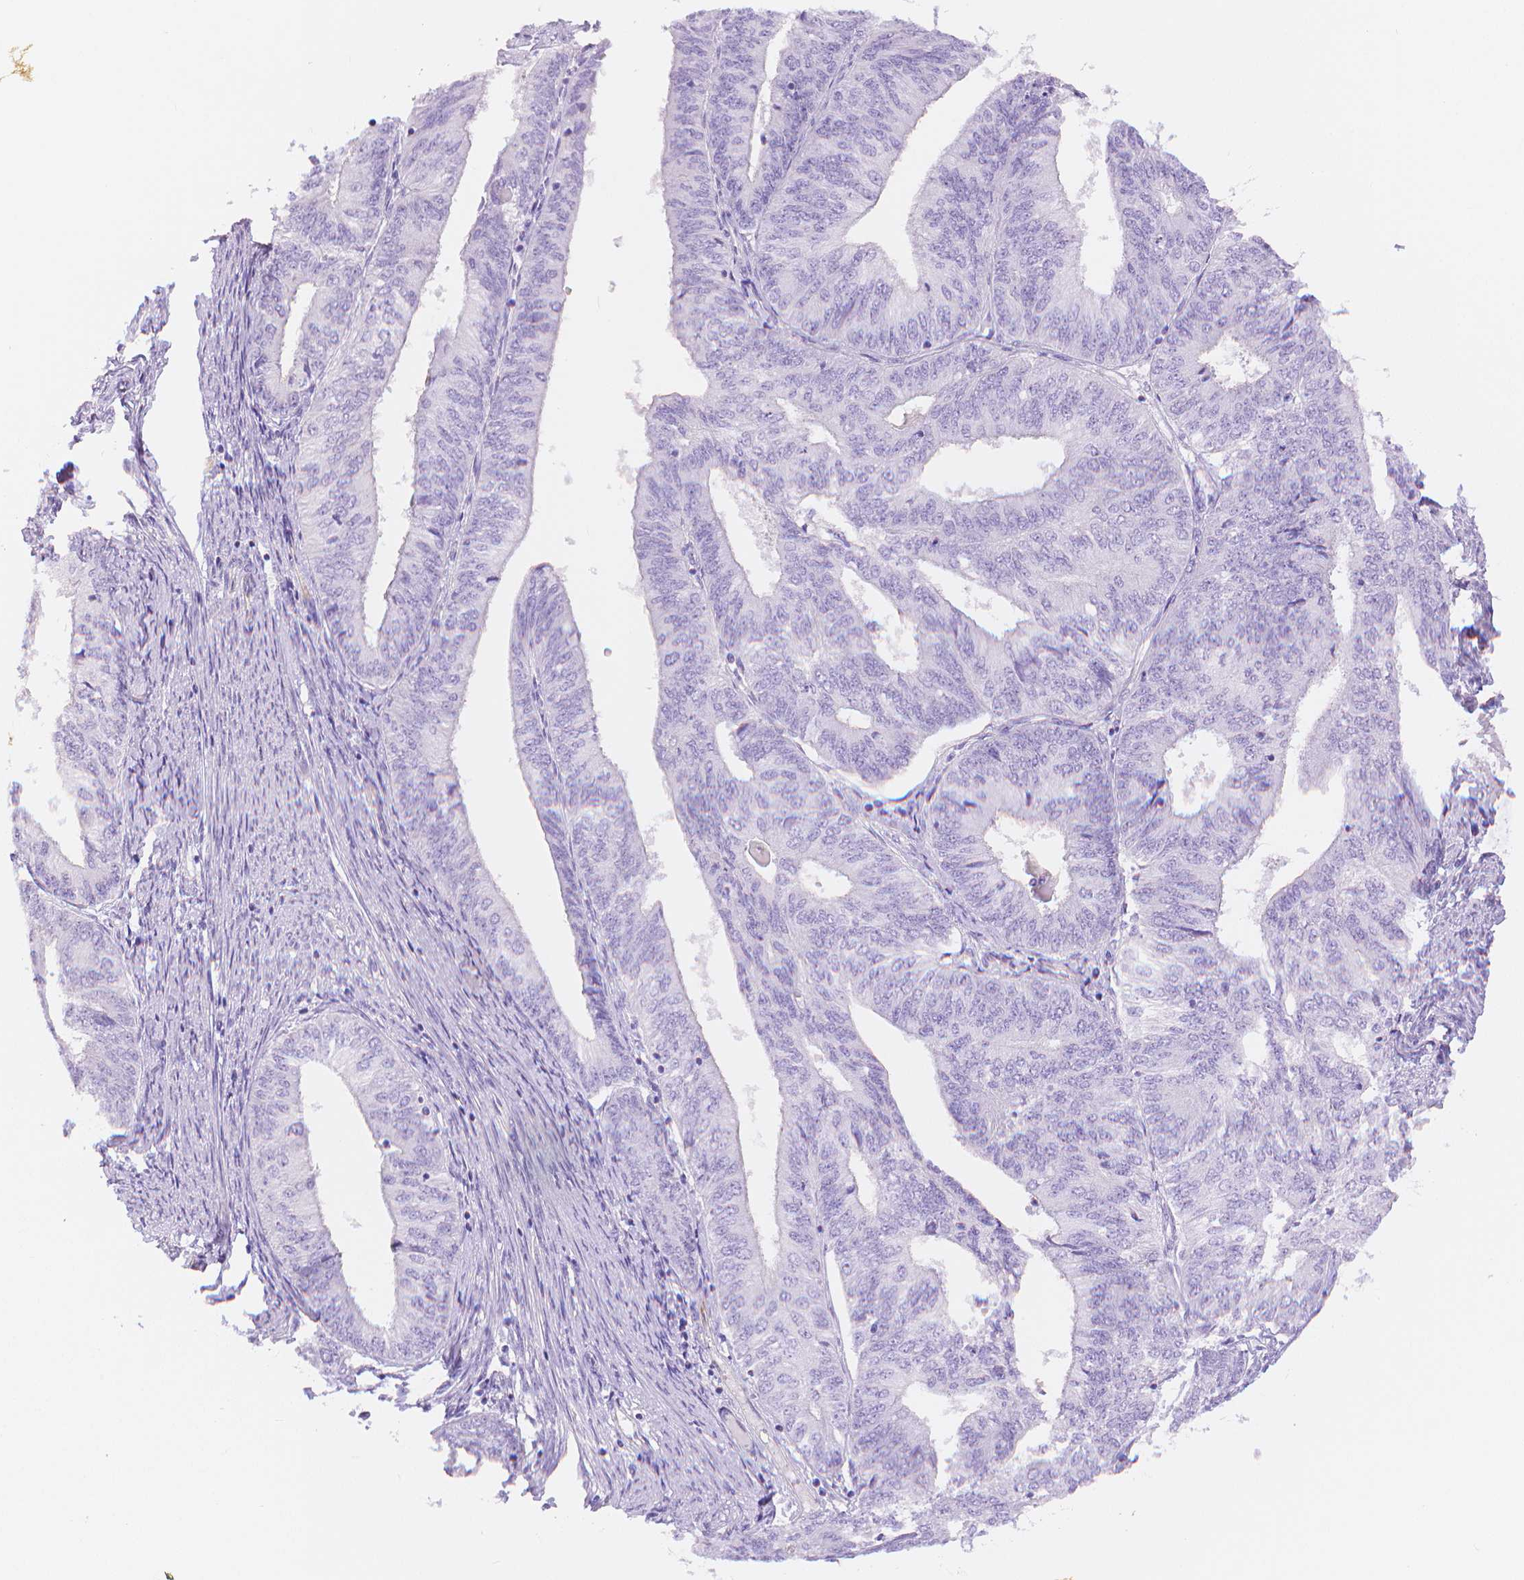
{"staining": {"intensity": "negative", "quantity": "none", "location": "none"}, "tissue": "endometrial cancer", "cell_type": "Tumor cells", "image_type": "cancer", "snomed": [{"axis": "morphology", "description": "Adenocarcinoma, NOS"}, {"axis": "topography", "description": "Endometrium"}], "caption": "Protein analysis of endometrial cancer (adenocarcinoma) demonstrates no significant staining in tumor cells.", "gene": "SLC27A5", "patient": {"sex": "female", "age": 58}}